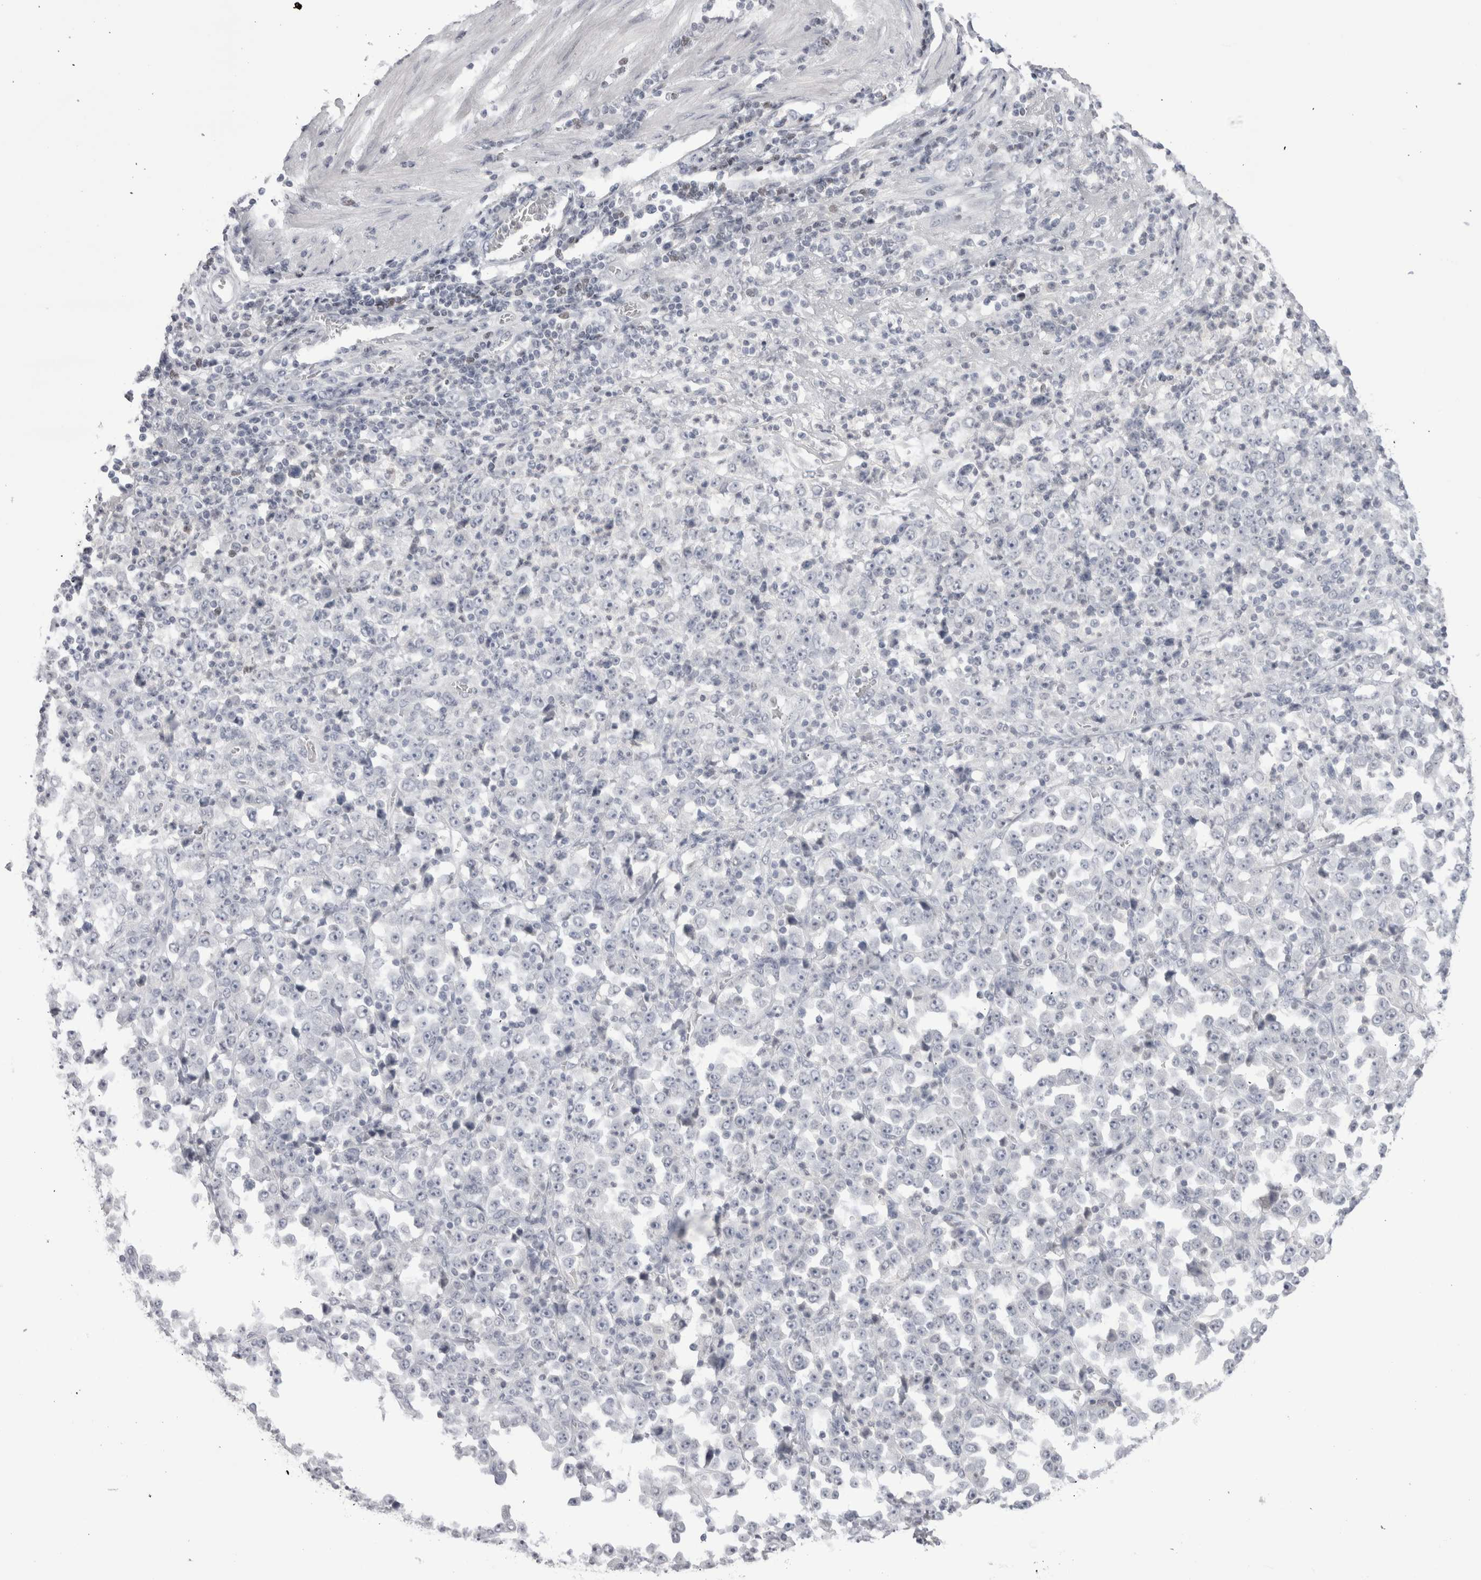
{"staining": {"intensity": "negative", "quantity": "none", "location": "none"}, "tissue": "stomach cancer", "cell_type": "Tumor cells", "image_type": "cancer", "snomed": [{"axis": "morphology", "description": "Normal tissue, NOS"}, {"axis": "morphology", "description": "Adenocarcinoma, NOS"}, {"axis": "topography", "description": "Stomach, upper"}, {"axis": "topography", "description": "Stomach"}], "caption": "Stomach cancer stained for a protein using immunohistochemistry (IHC) displays no positivity tumor cells.", "gene": "FNDC8", "patient": {"sex": "male", "age": 59}}